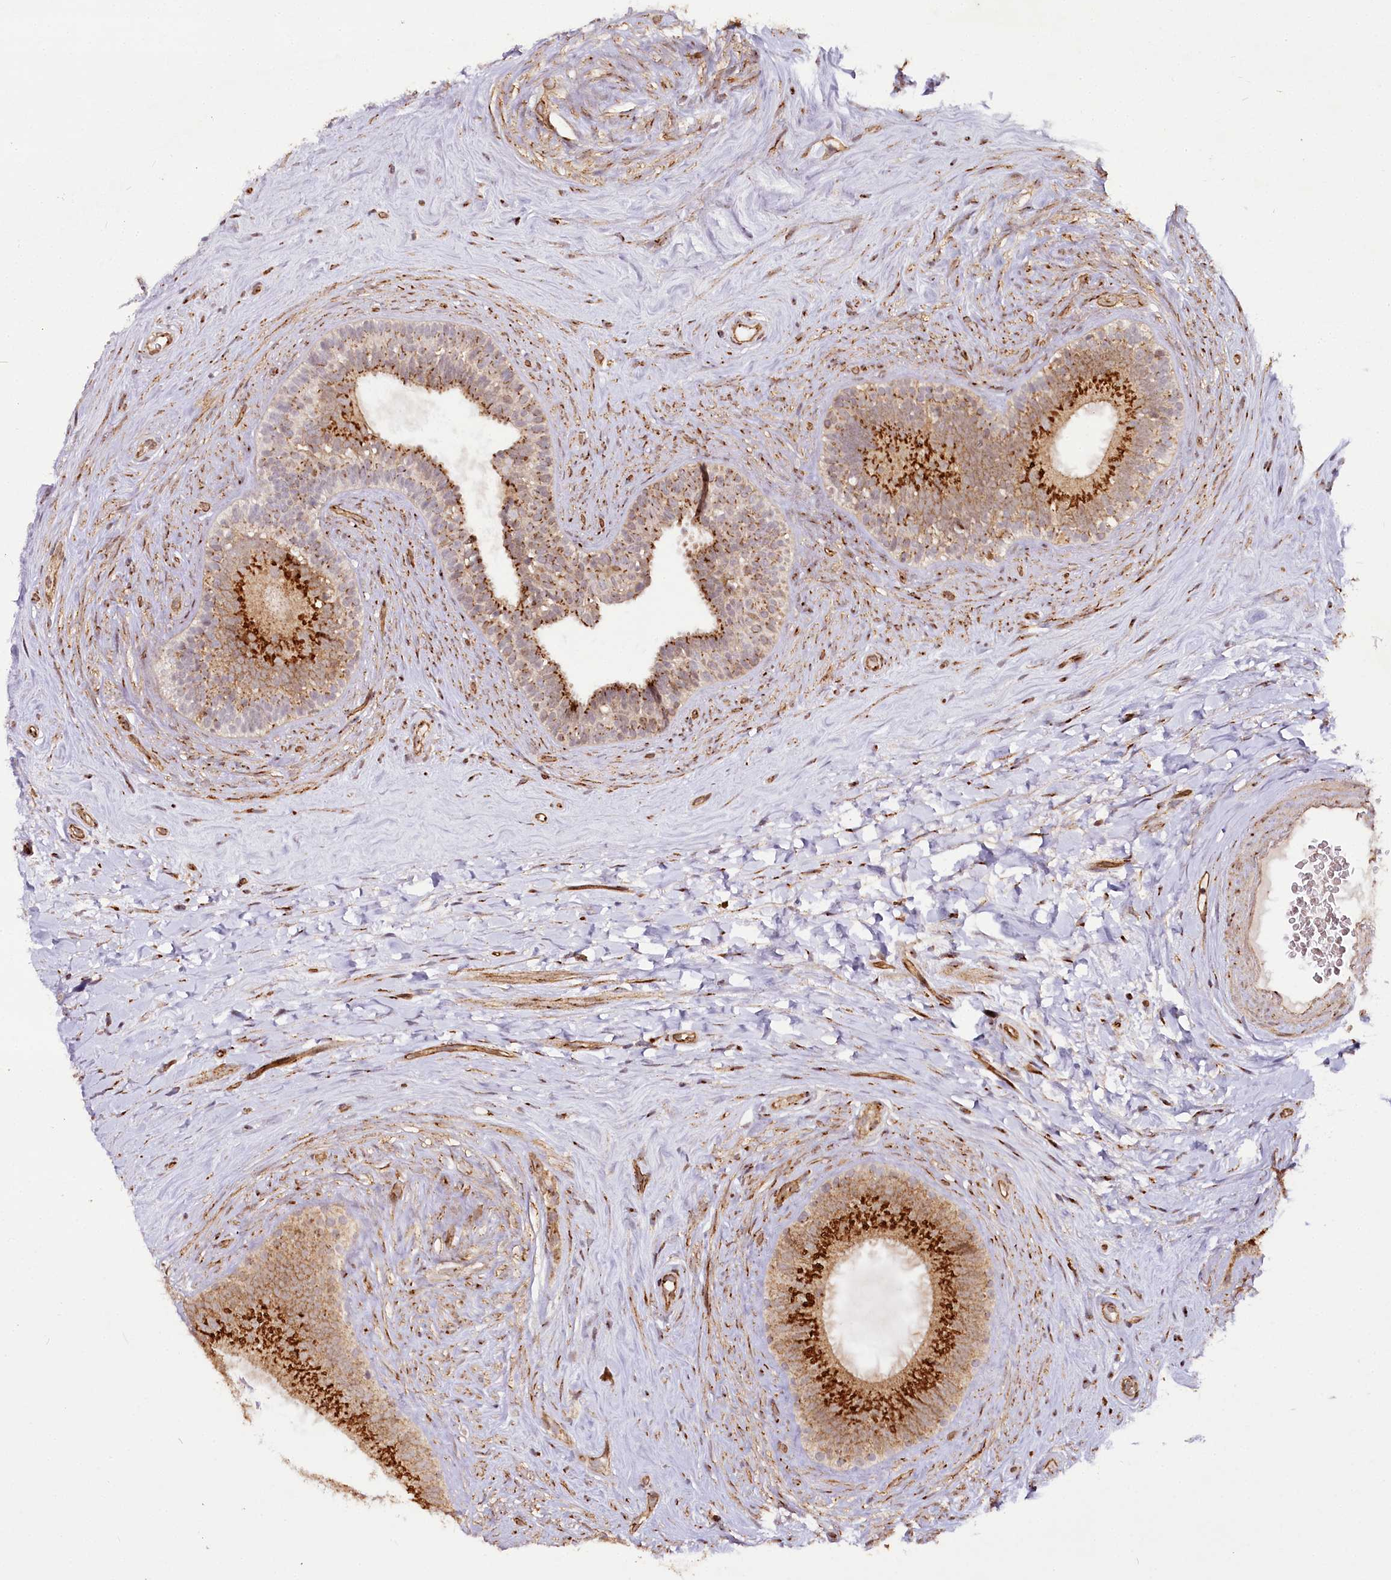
{"staining": {"intensity": "strong", "quantity": "25%-75%", "location": "cytoplasmic/membranous"}, "tissue": "epididymis", "cell_type": "Glandular cells", "image_type": "normal", "snomed": [{"axis": "morphology", "description": "Normal tissue, NOS"}, {"axis": "topography", "description": "Epididymis"}], "caption": "This photomicrograph demonstrates normal epididymis stained with IHC to label a protein in brown. The cytoplasmic/membranous of glandular cells show strong positivity for the protein. Nuclei are counter-stained blue.", "gene": "COPG1", "patient": {"sex": "male", "age": 84}}